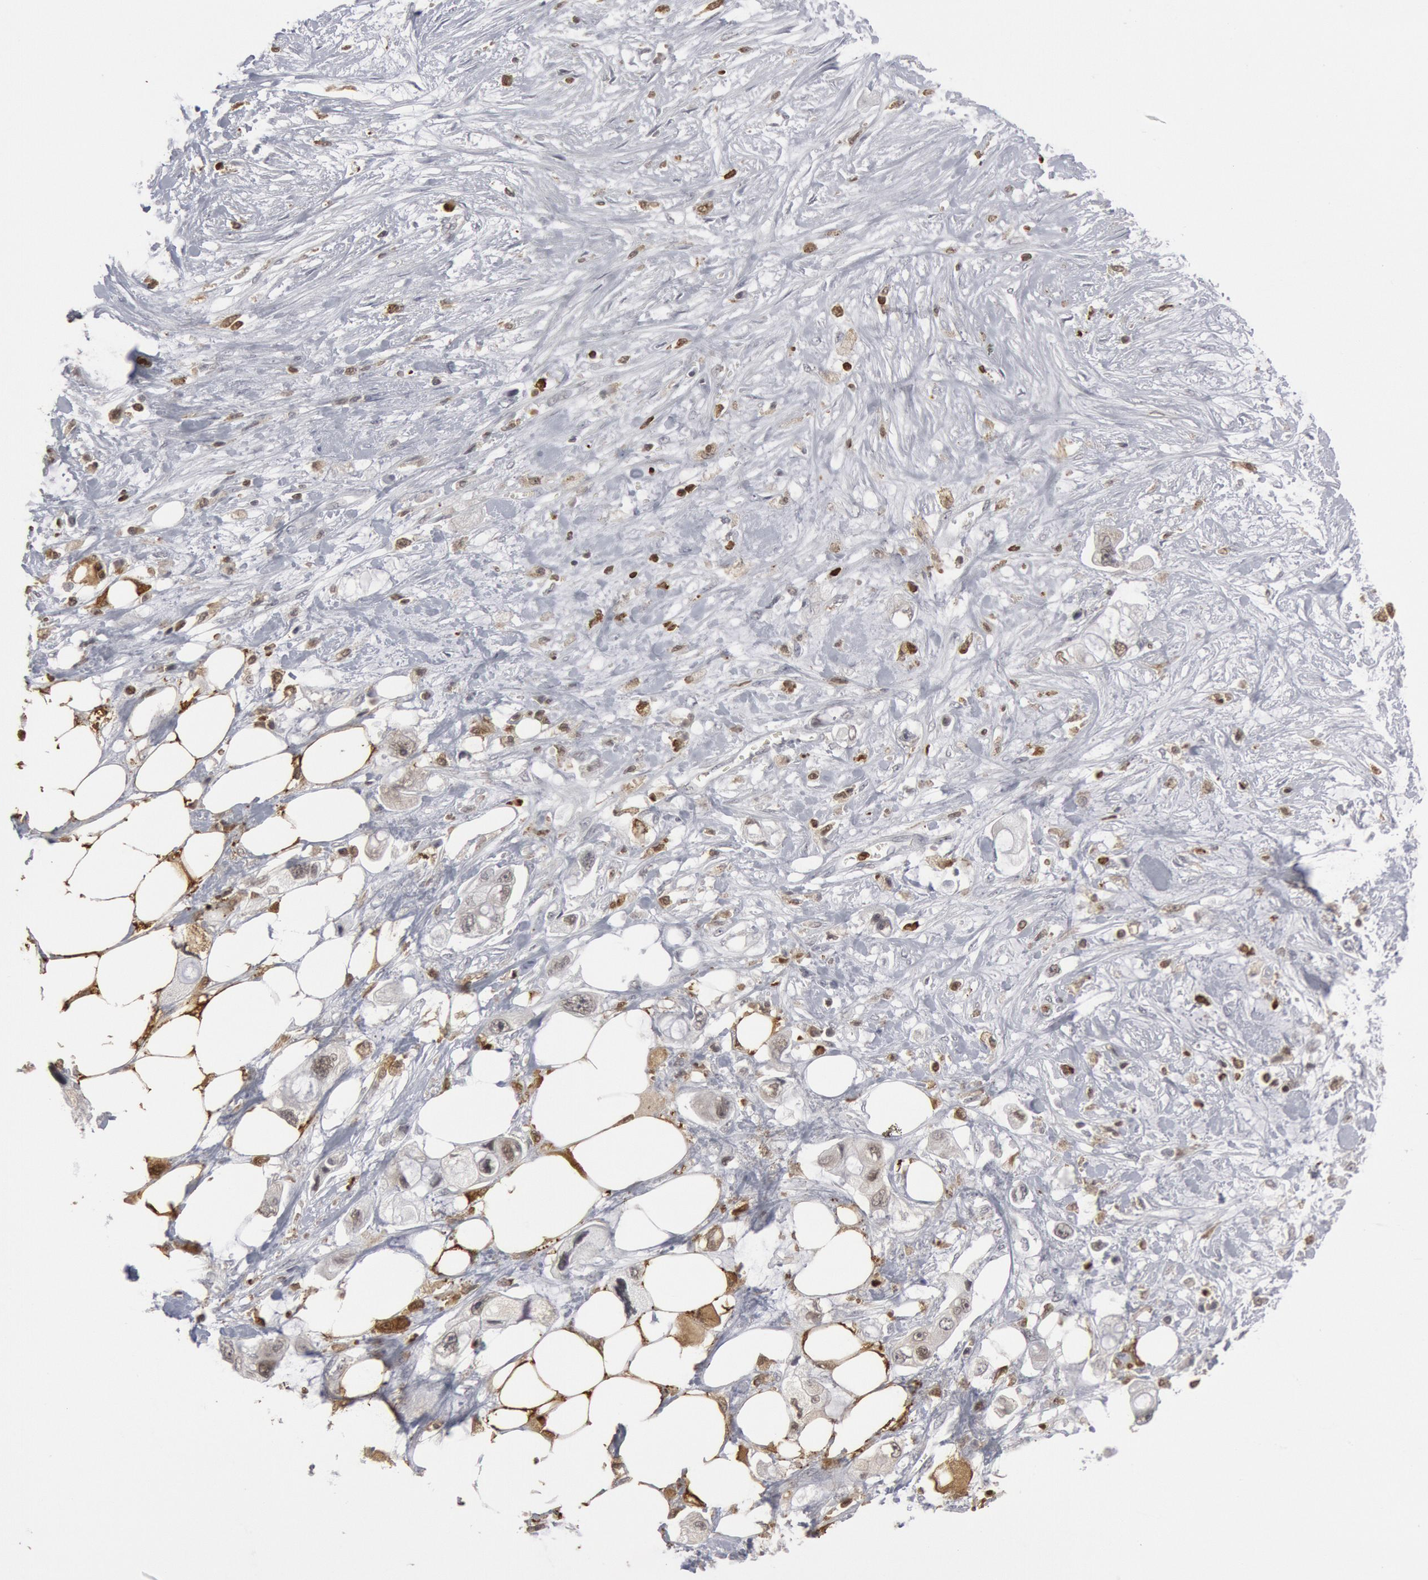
{"staining": {"intensity": "negative", "quantity": "none", "location": "none"}, "tissue": "pancreatic cancer", "cell_type": "Tumor cells", "image_type": "cancer", "snomed": [{"axis": "morphology", "description": "Adenocarcinoma, NOS"}, {"axis": "topography", "description": "Pancreas"}, {"axis": "topography", "description": "Stomach, upper"}], "caption": "Immunohistochemistry of human pancreatic adenocarcinoma exhibits no expression in tumor cells.", "gene": "PTPN6", "patient": {"sex": "male", "age": 77}}